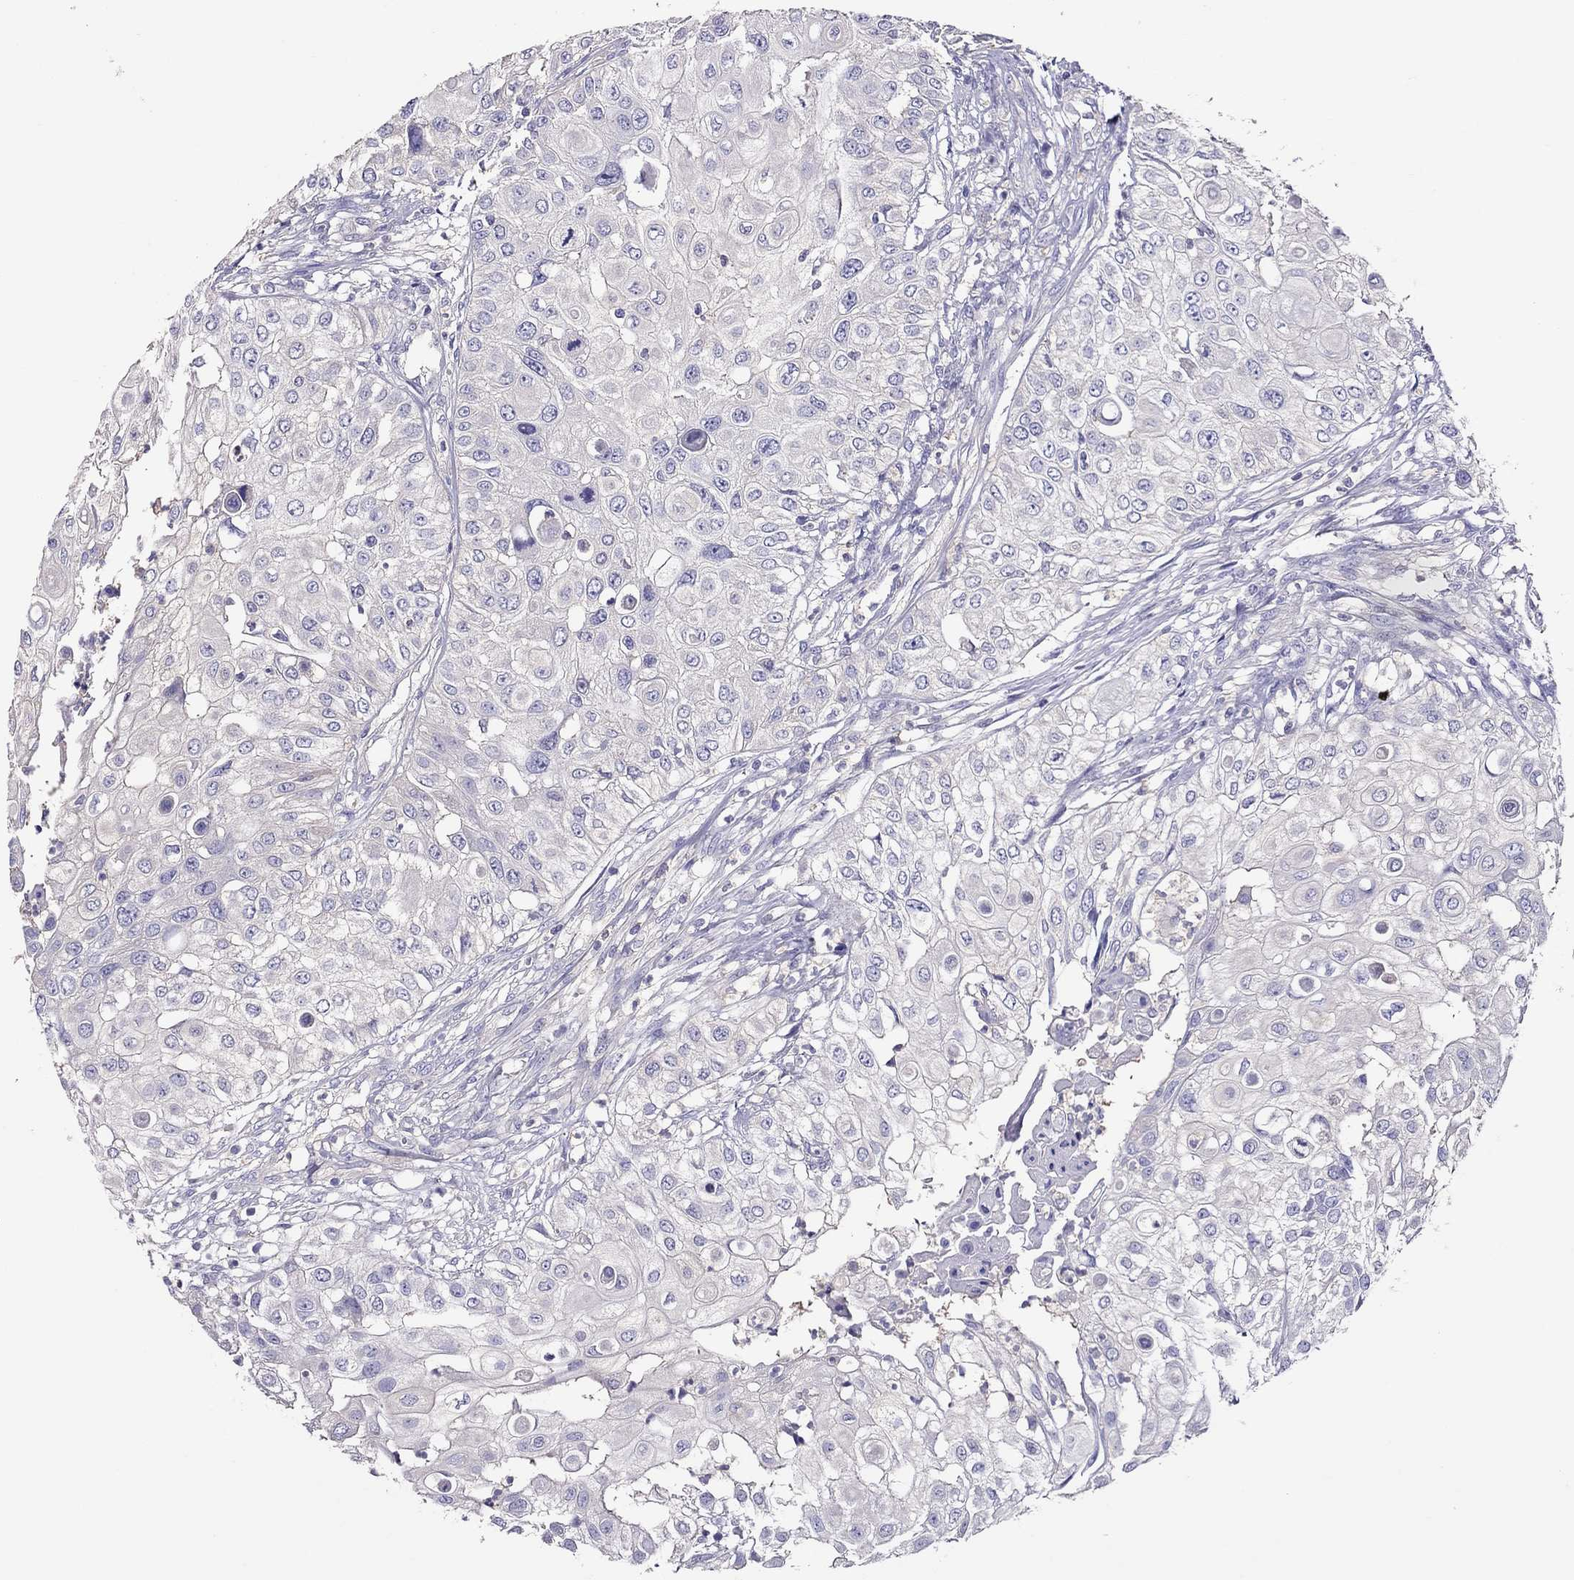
{"staining": {"intensity": "negative", "quantity": "none", "location": "none"}, "tissue": "urothelial cancer", "cell_type": "Tumor cells", "image_type": "cancer", "snomed": [{"axis": "morphology", "description": "Urothelial carcinoma, High grade"}, {"axis": "topography", "description": "Urinary bladder"}], "caption": "Micrograph shows no significant protein staining in tumor cells of urothelial cancer.", "gene": "TEX22", "patient": {"sex": "female", "age": 79}}